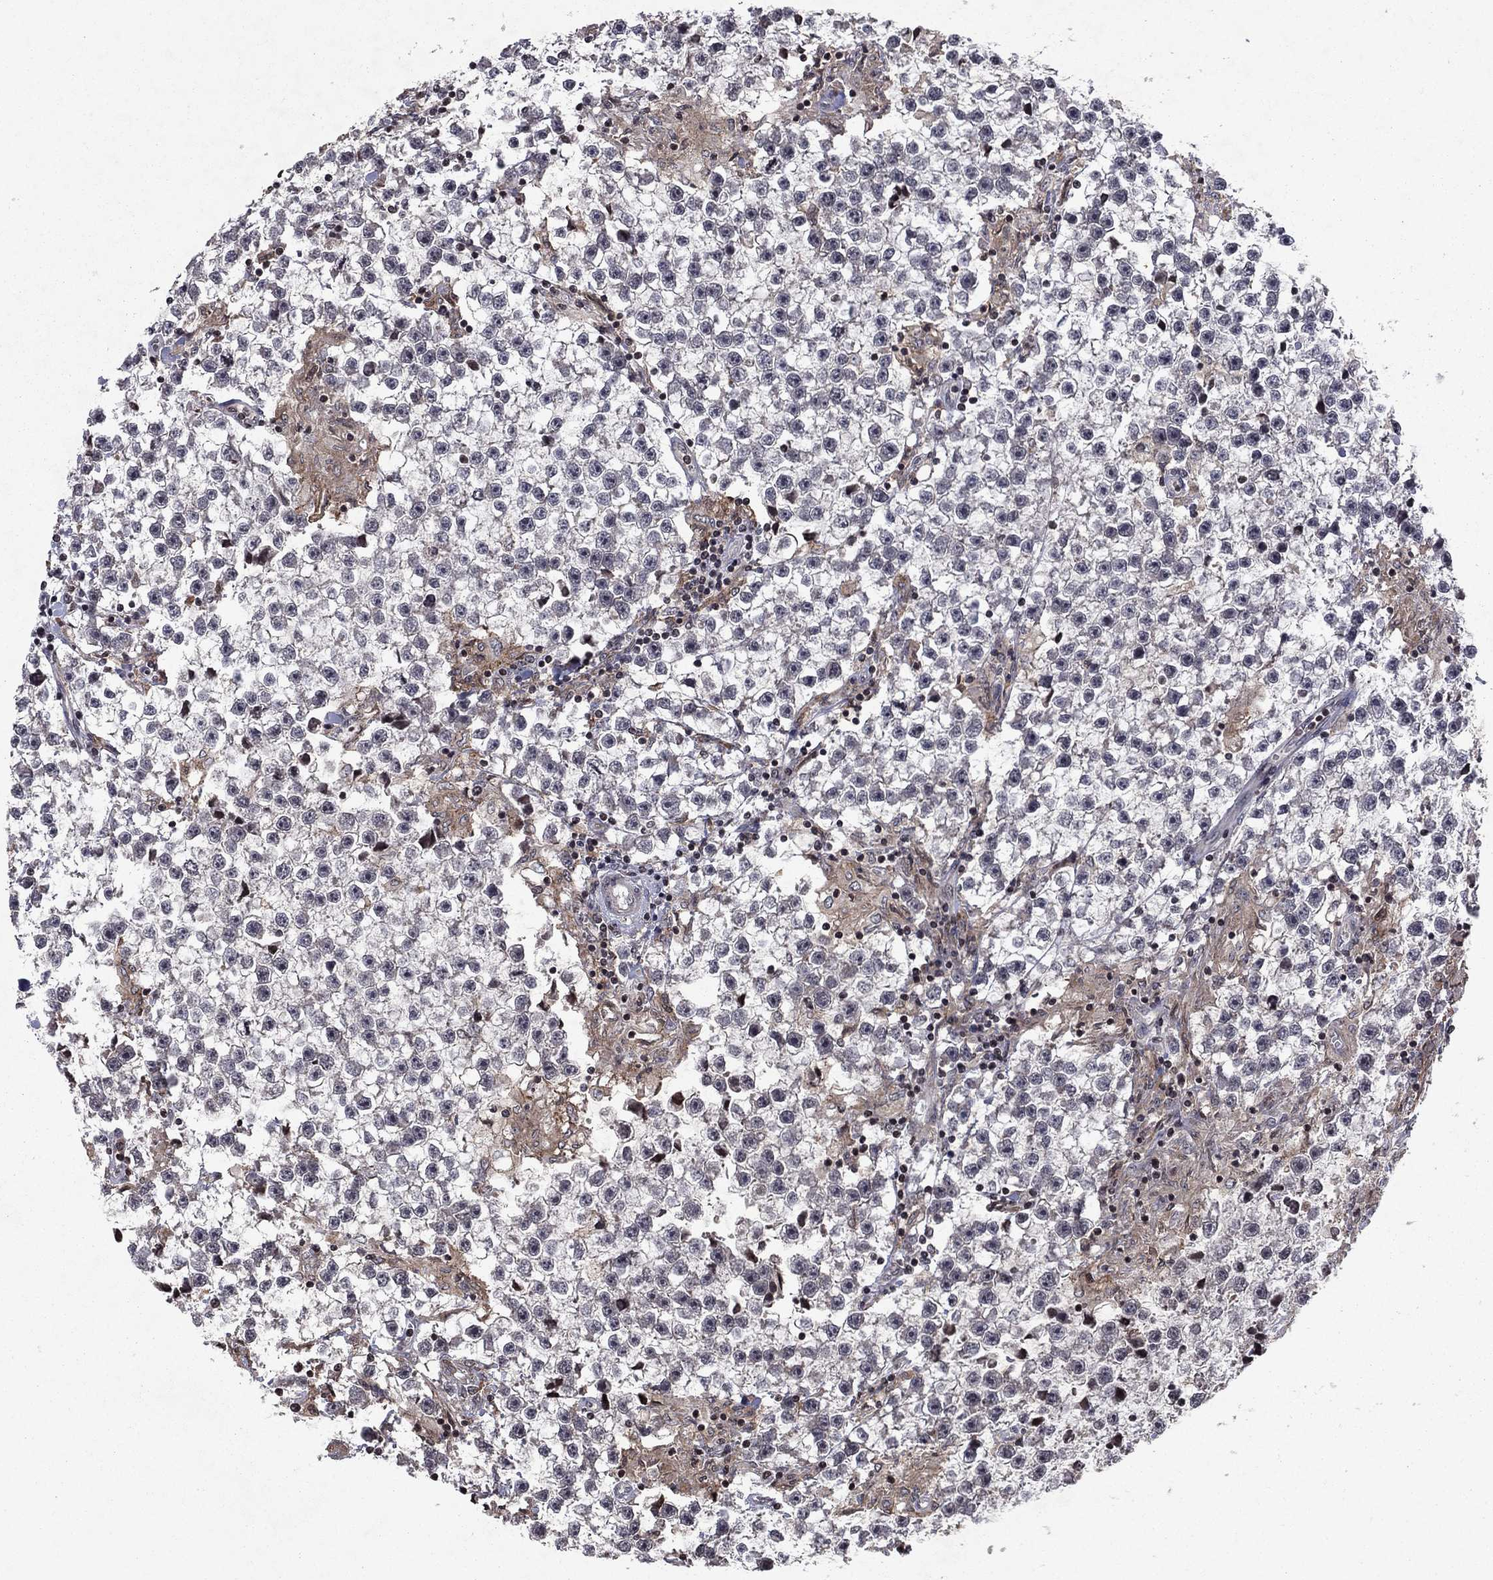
{"staining": {"intensity": "negative", "quantity": "none", "location": "none"}, "tissue": "testis cancer", "cell_type": "Tumor cells", "image_type": "cancer", "snomed": [{"axis": "morphology", "description": "Seminoma, NOS"}, {"axis": "topography", "description": "Testis"}], "caption": "High magnification brightfield microscopy of testis cancer (seminoma) stained with DAB (brown) and counterstained with hematoxylin (blue): tumor cells show no significant positivity.", "gene": "SORBS1", "patient": {"sex": "male", "age": 59}}